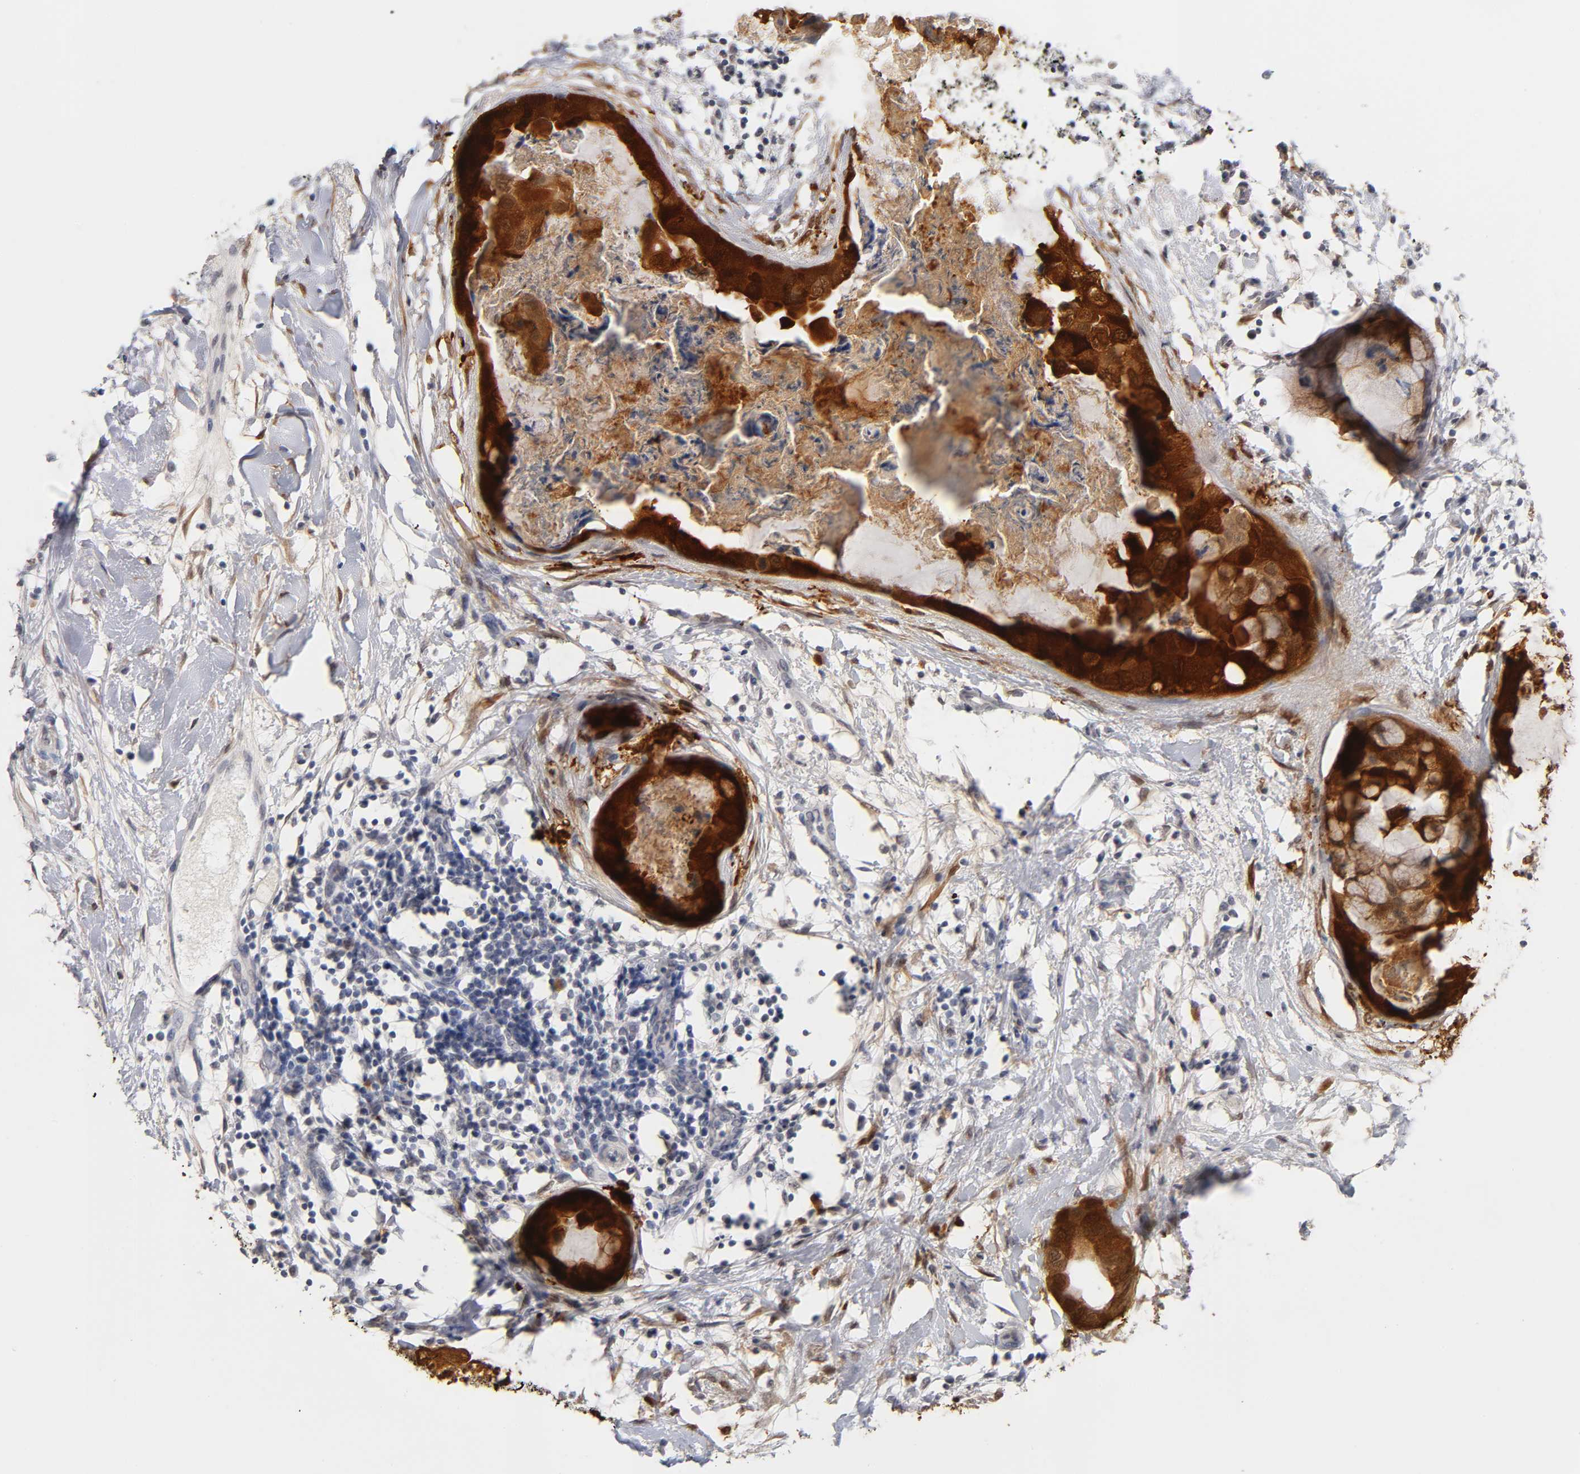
{"staining": {"intensity": "strong", "quantity": ">75%", "location": "cytoplasmic/membranous,nuclear"}, "tissue": "breast cancer", "cell_type": "Tumor cells", "image_type": "cancer", "snomed": [{"axis": "morphology", "description": "Duct carcinoma"}, {"axis": "topography", "description": "Breast"}], "caption": "Brown immunohistochemical staining in breast cancer demonstrates strong cytoplasmic/membranous and nuclear staining in approximately >75% of tumor cells.", "gene": "CRABP2", "patient": {"sex": "female", "age": 40}}